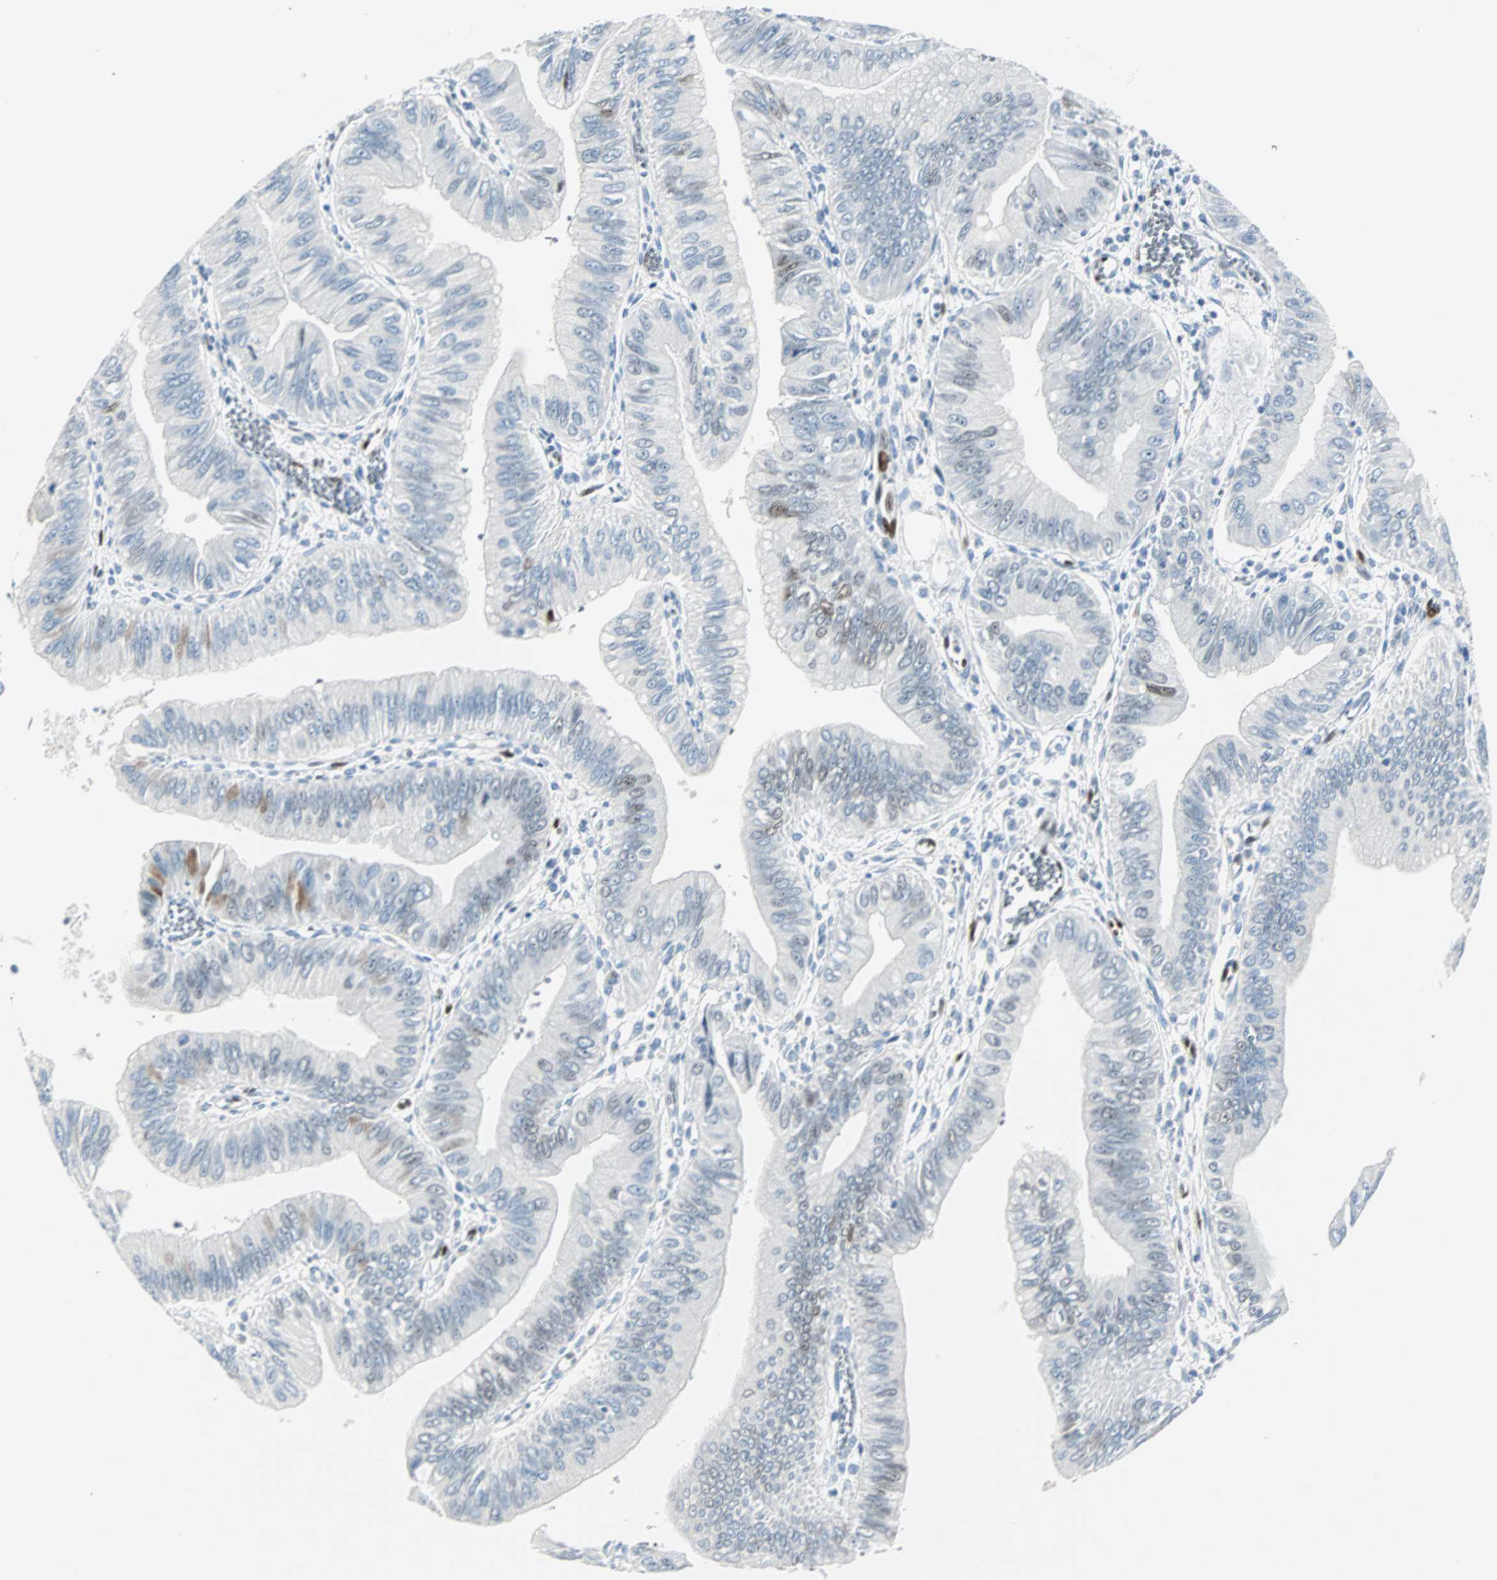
{"staining": {"intensity": "negative", "quantity": "none", "location": "none"}, "tissue": "pancreatic cancer", "cell_type": "Tumor cells", "image_type": "cancer", "snomed": [{"axis": "morphology", "description": "Normal tissue, NOS"}, {"axis": "topography", "description": "Lymph node"}], "caption": "Human pancreatic cancer stained for a protein using IHC exhibits no positivity in tumor cells.", "gene": "IL33", "patient": {"sex": "male", "age": 50}}